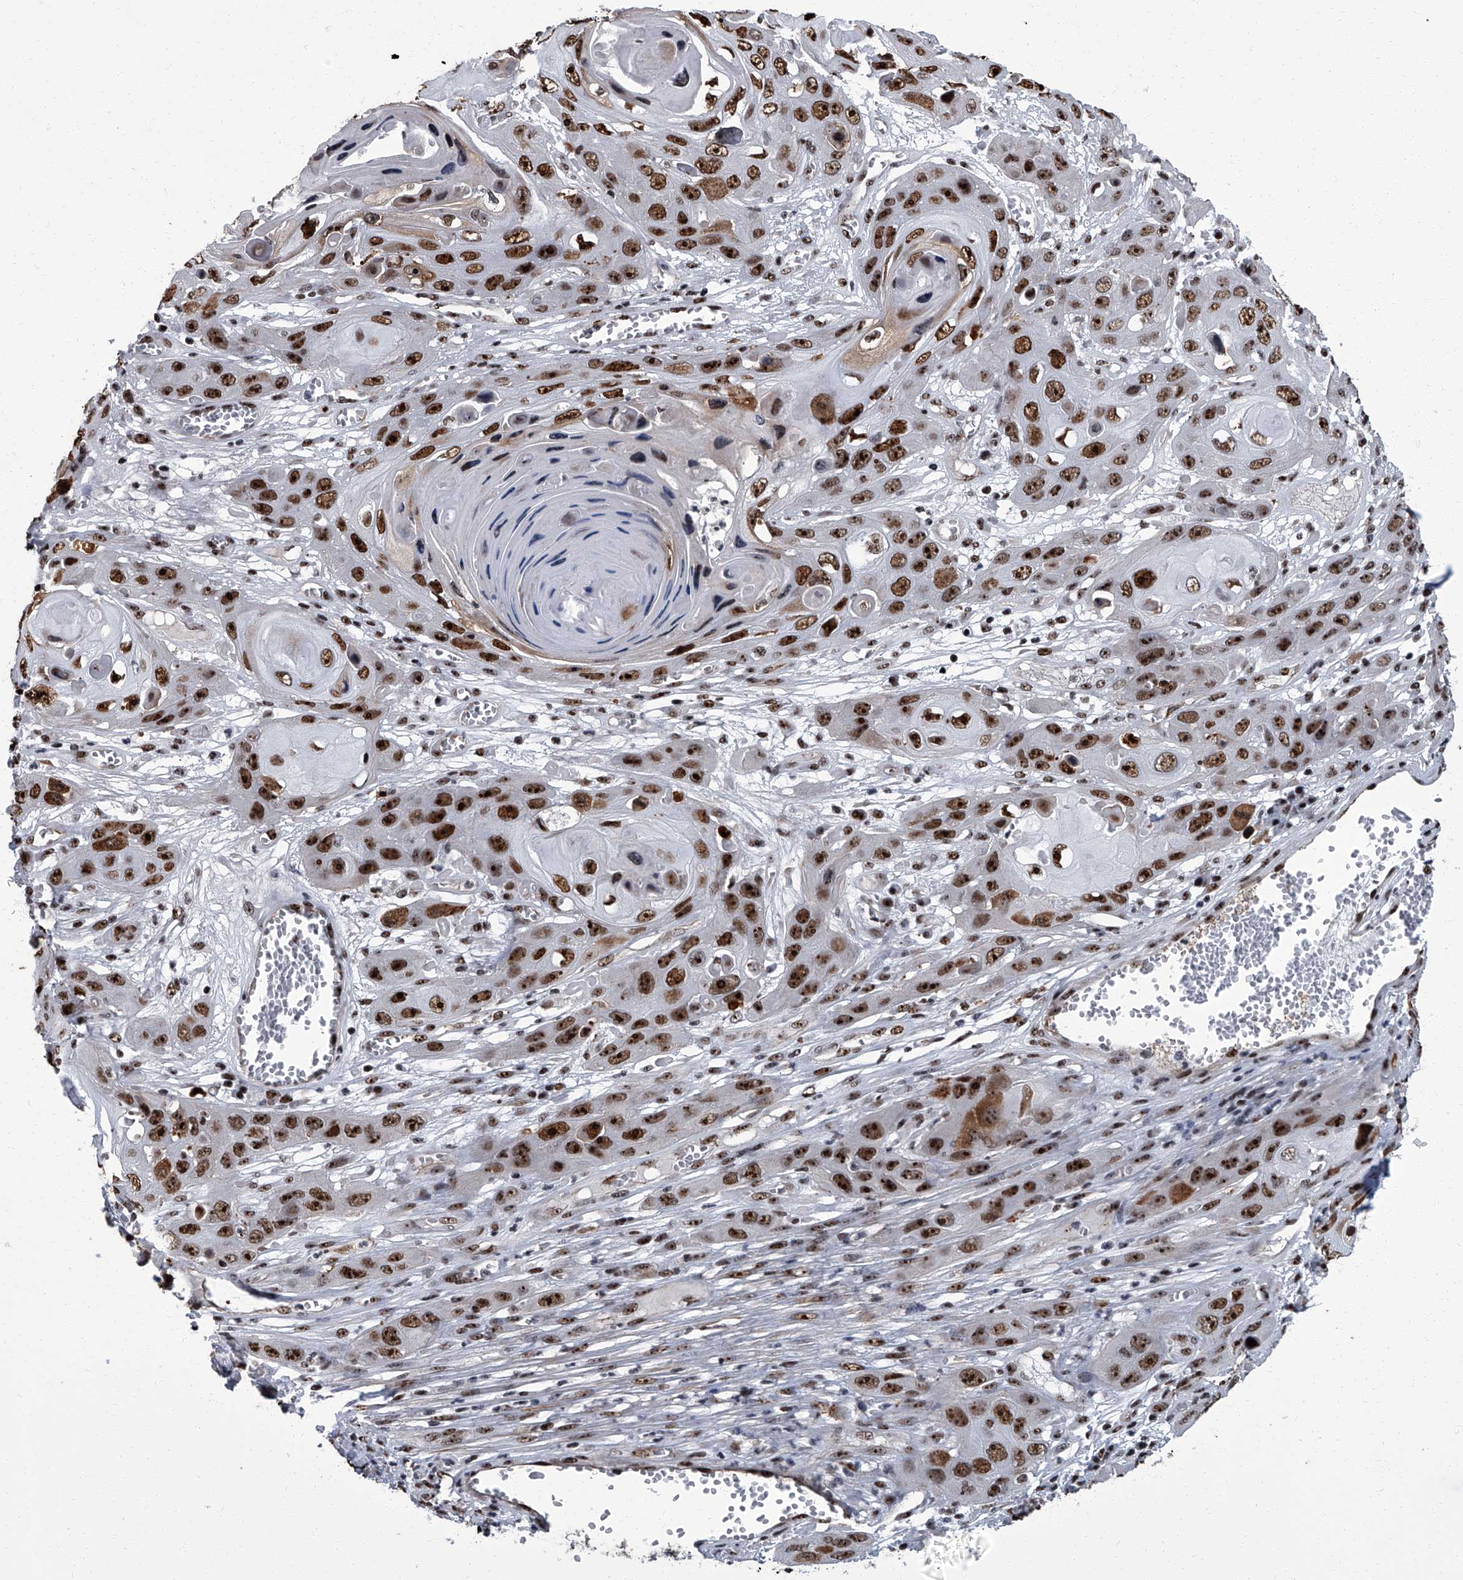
{"staining": {"intensity": "strong", "quantity": ">75%", "location": "nuclear"}, "tissue": "skin cancer", "cell_type": "Tumor cells", "image_type": "cancer", "snomed": [{"axis": "morphology", "description": "Squamous cell carcinoma, NOS"}, {"axis": "topography", "description": "Skin"}], "caption": "Strong nuclear protein expression is identified in approximately >75% of tumor cells in skin cancer.", "gene": "ZNF518B", "patient": {"sex": "male", "age": 55}}